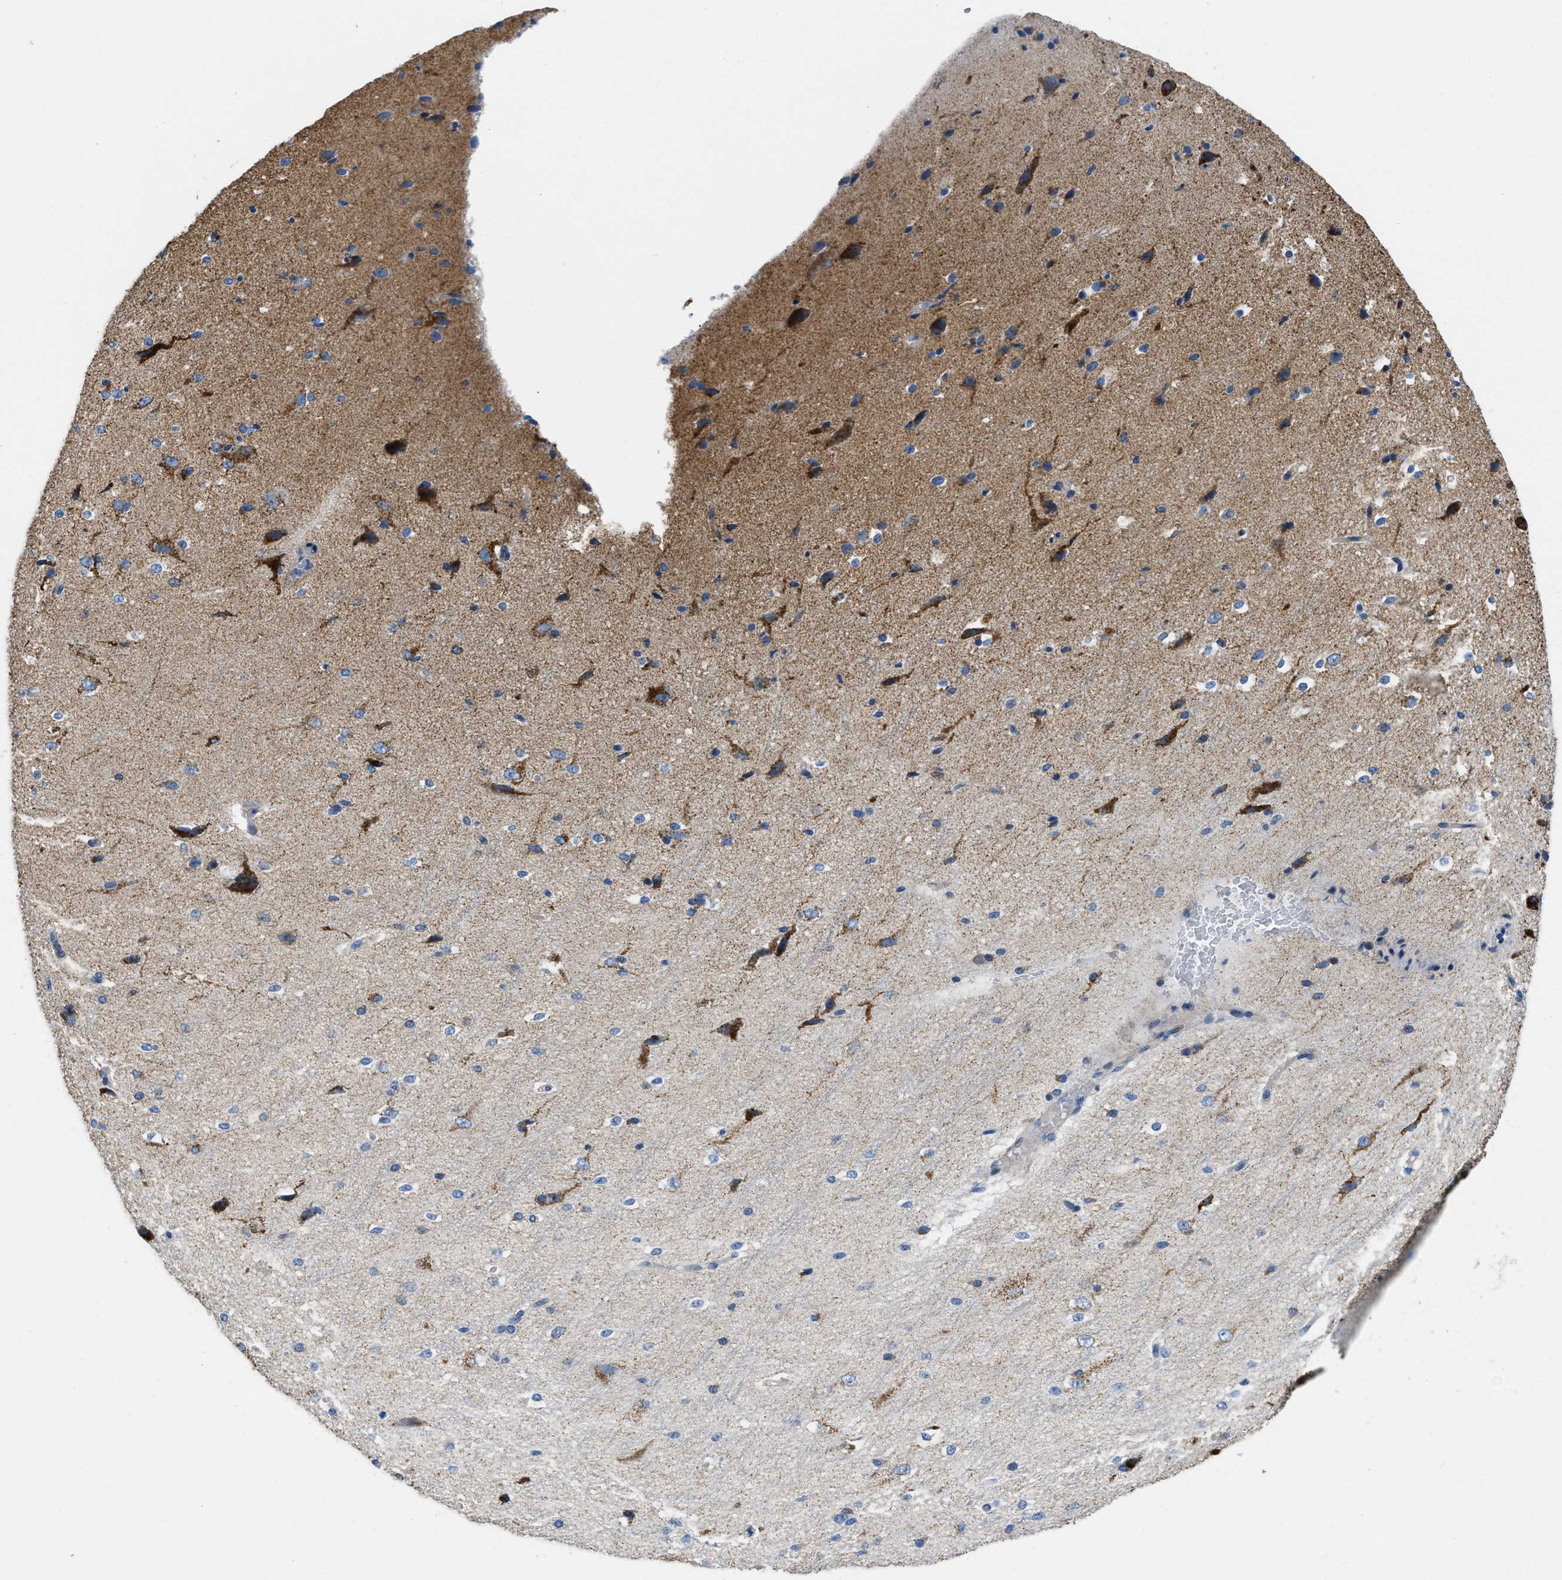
{"staining": {"intensity": "negative", "quantity": "none", "location": "none"}, "tissue": "cerebral cortex", "cell_type": "Endothelial cells", "image_type": "normal", "snomed": [{"axis": "morphology", "description": "Normal tissue, NOS"}, {"axis": "morphology", "description": "Developmental malformation"}, {"axis": "topography", "description": "Cerebral cortex"}], "caption": "Immunohistochemistry (IHC) micrograph of benign cerebral cortex: human cerebral cortex stained with DAB (3,3'-diaminobenzidine) exhibits no significant protein expression in endothelial cells.", "gene": "SLC25A13", "patient": {"sex": "female", "age": 30}}